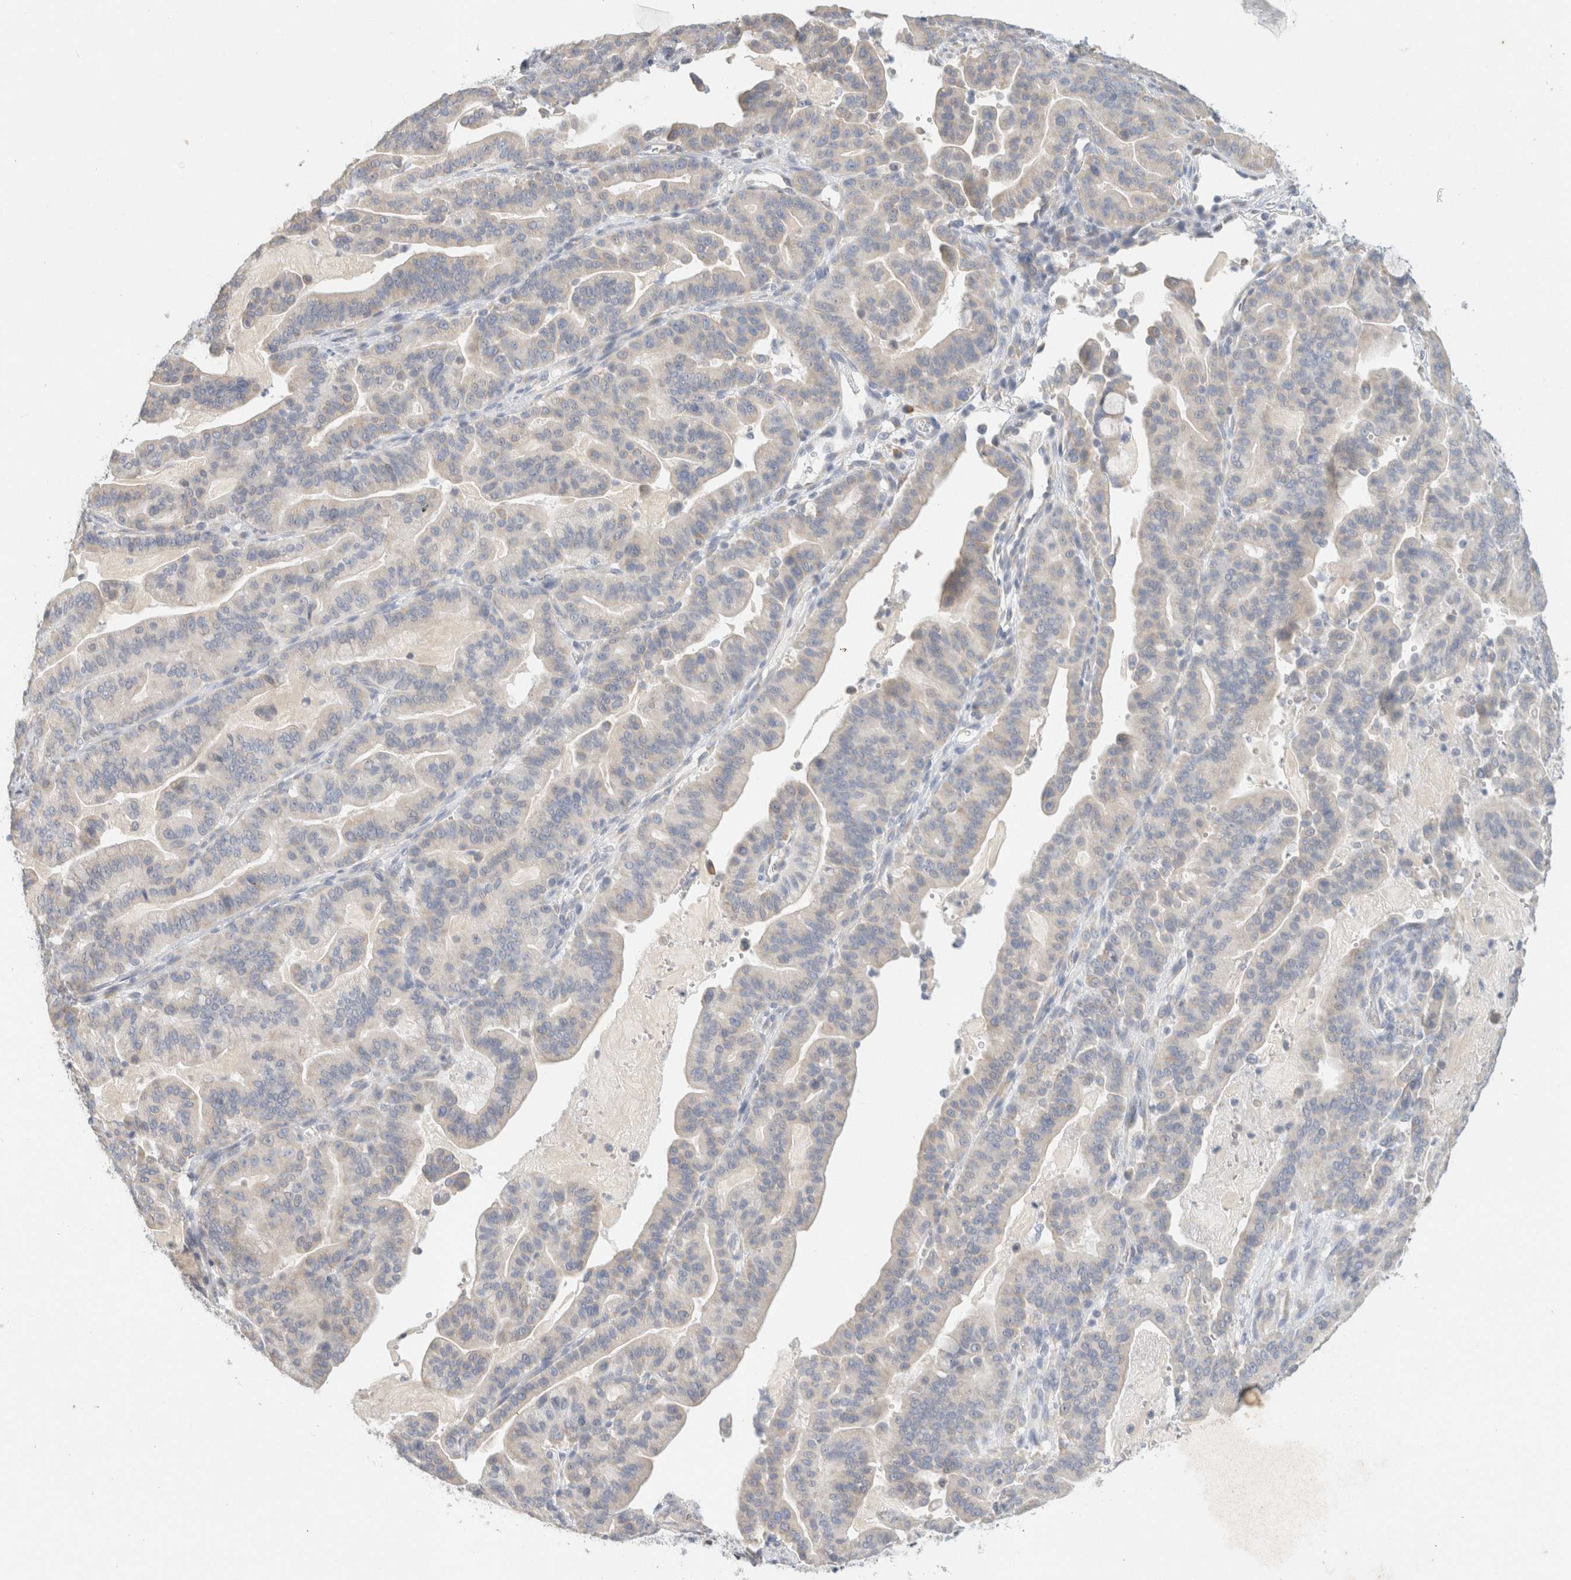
{"staining": {"intensity": "weak", "quantity": "<25%", "location": "cytoplasmic/membranous"}, "tissue": "pancreatic cancer", "cell_type": "Tumor cells", "image_type": "cancer", "snomed": [{"axis": "morphology", "description": "Adenocarcinoma, NOS"}, {"axis": "topography", "description": "Pancreas"}], "caption": "Photomicrograph shows no protein expression in tumor cells of pancreatic adenocarcinoma tissue.", "gene": "NEFM", "patient": {"sex": "male", "age": 63}}